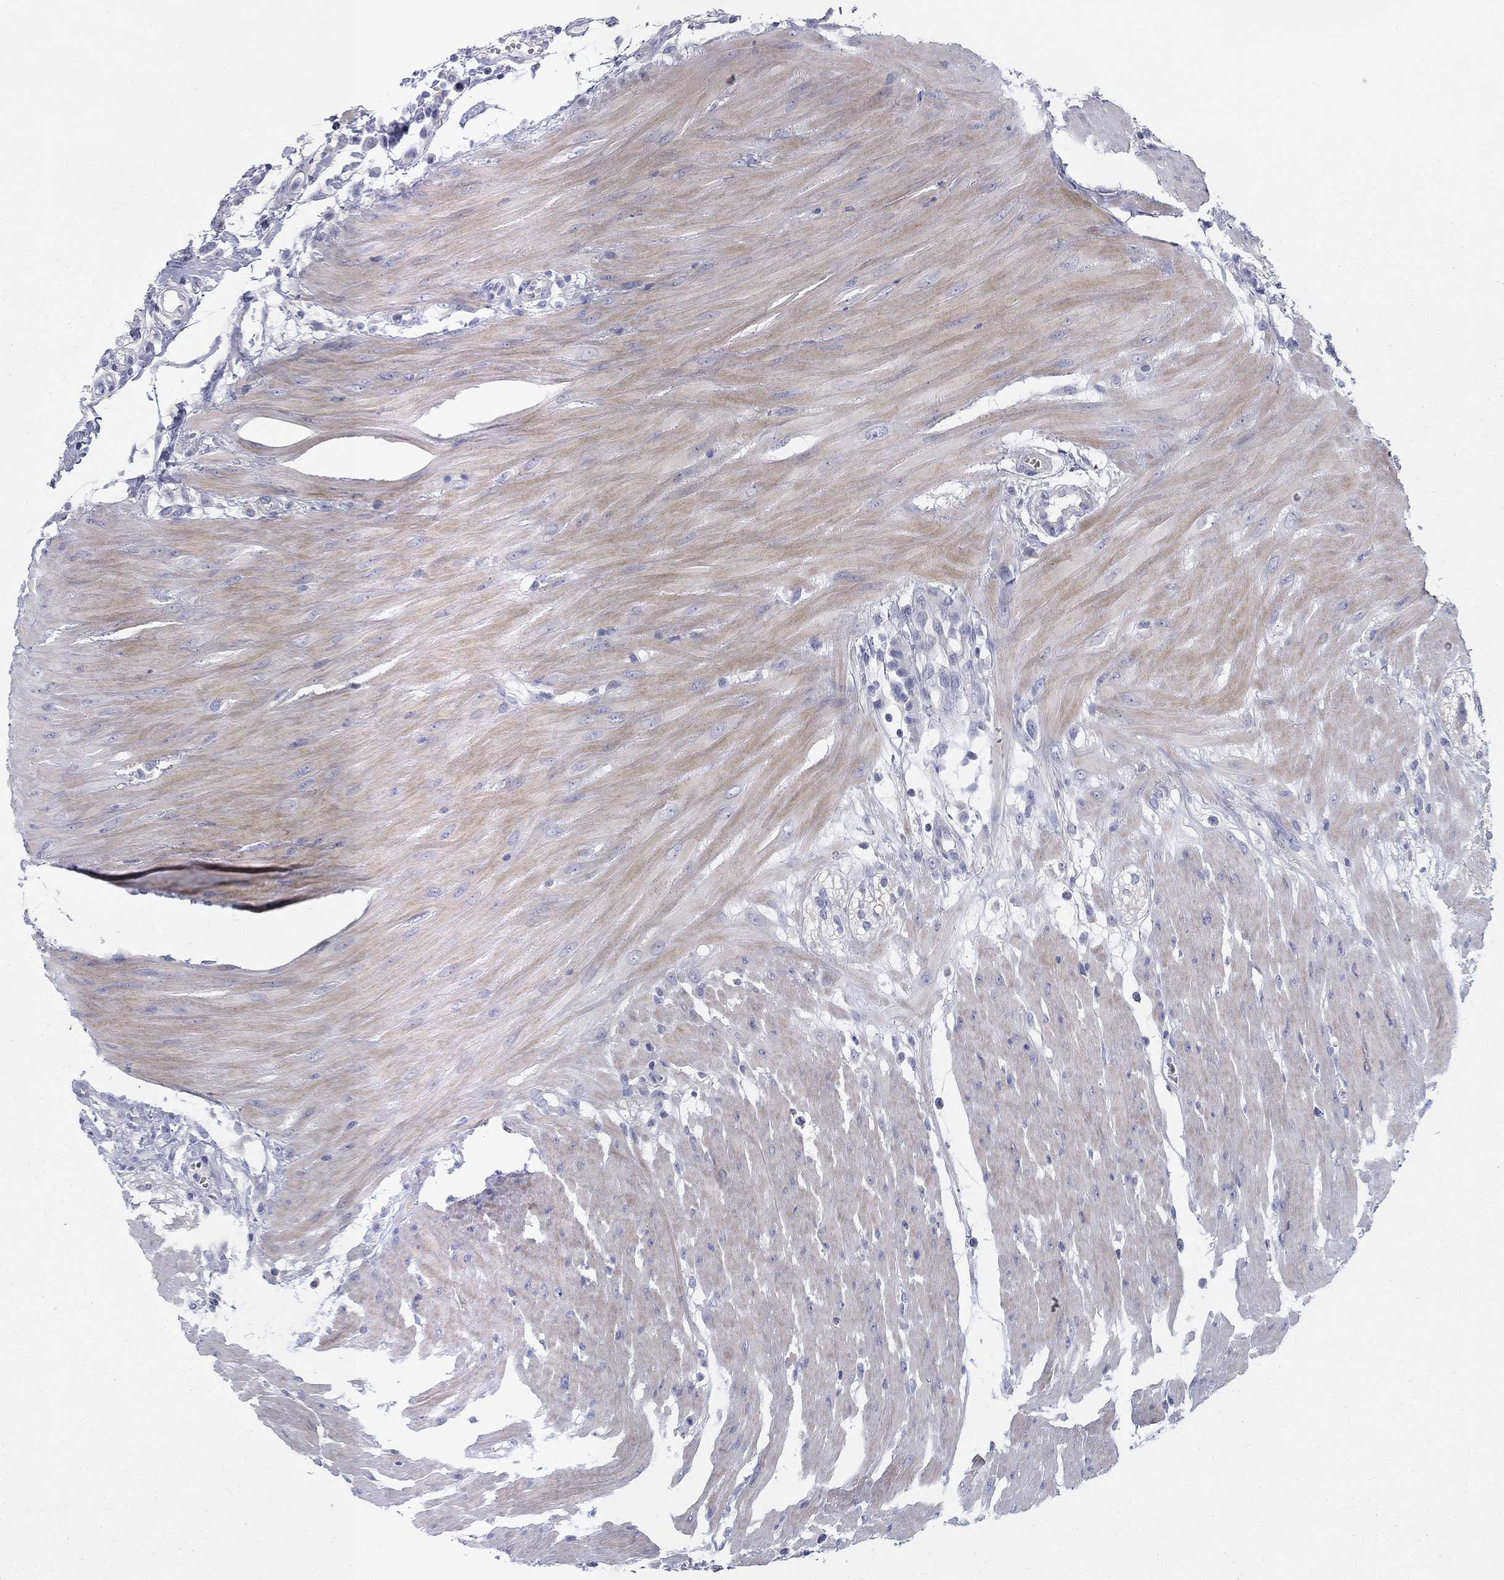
{"staining": {"intensity": "negative", "quantity": "none", "location": "none"}, "tissue": "colon", "cell_type": "Endothelial cells", "image_type": "normal", "snomed": [{"axis": "morphology", "description": "Normal tissue, NOS"}, {"axis": "morphology", "description": "Adenocarcinoma, NOS"}, {"axis": "topography", "description": "Colon"}], "caption": "Immunohistochemical staining of benign colon shows no significant positivity in endothelial cells.", "gene": "CALB1", "patient": {"sex": "male", "age": 65}}